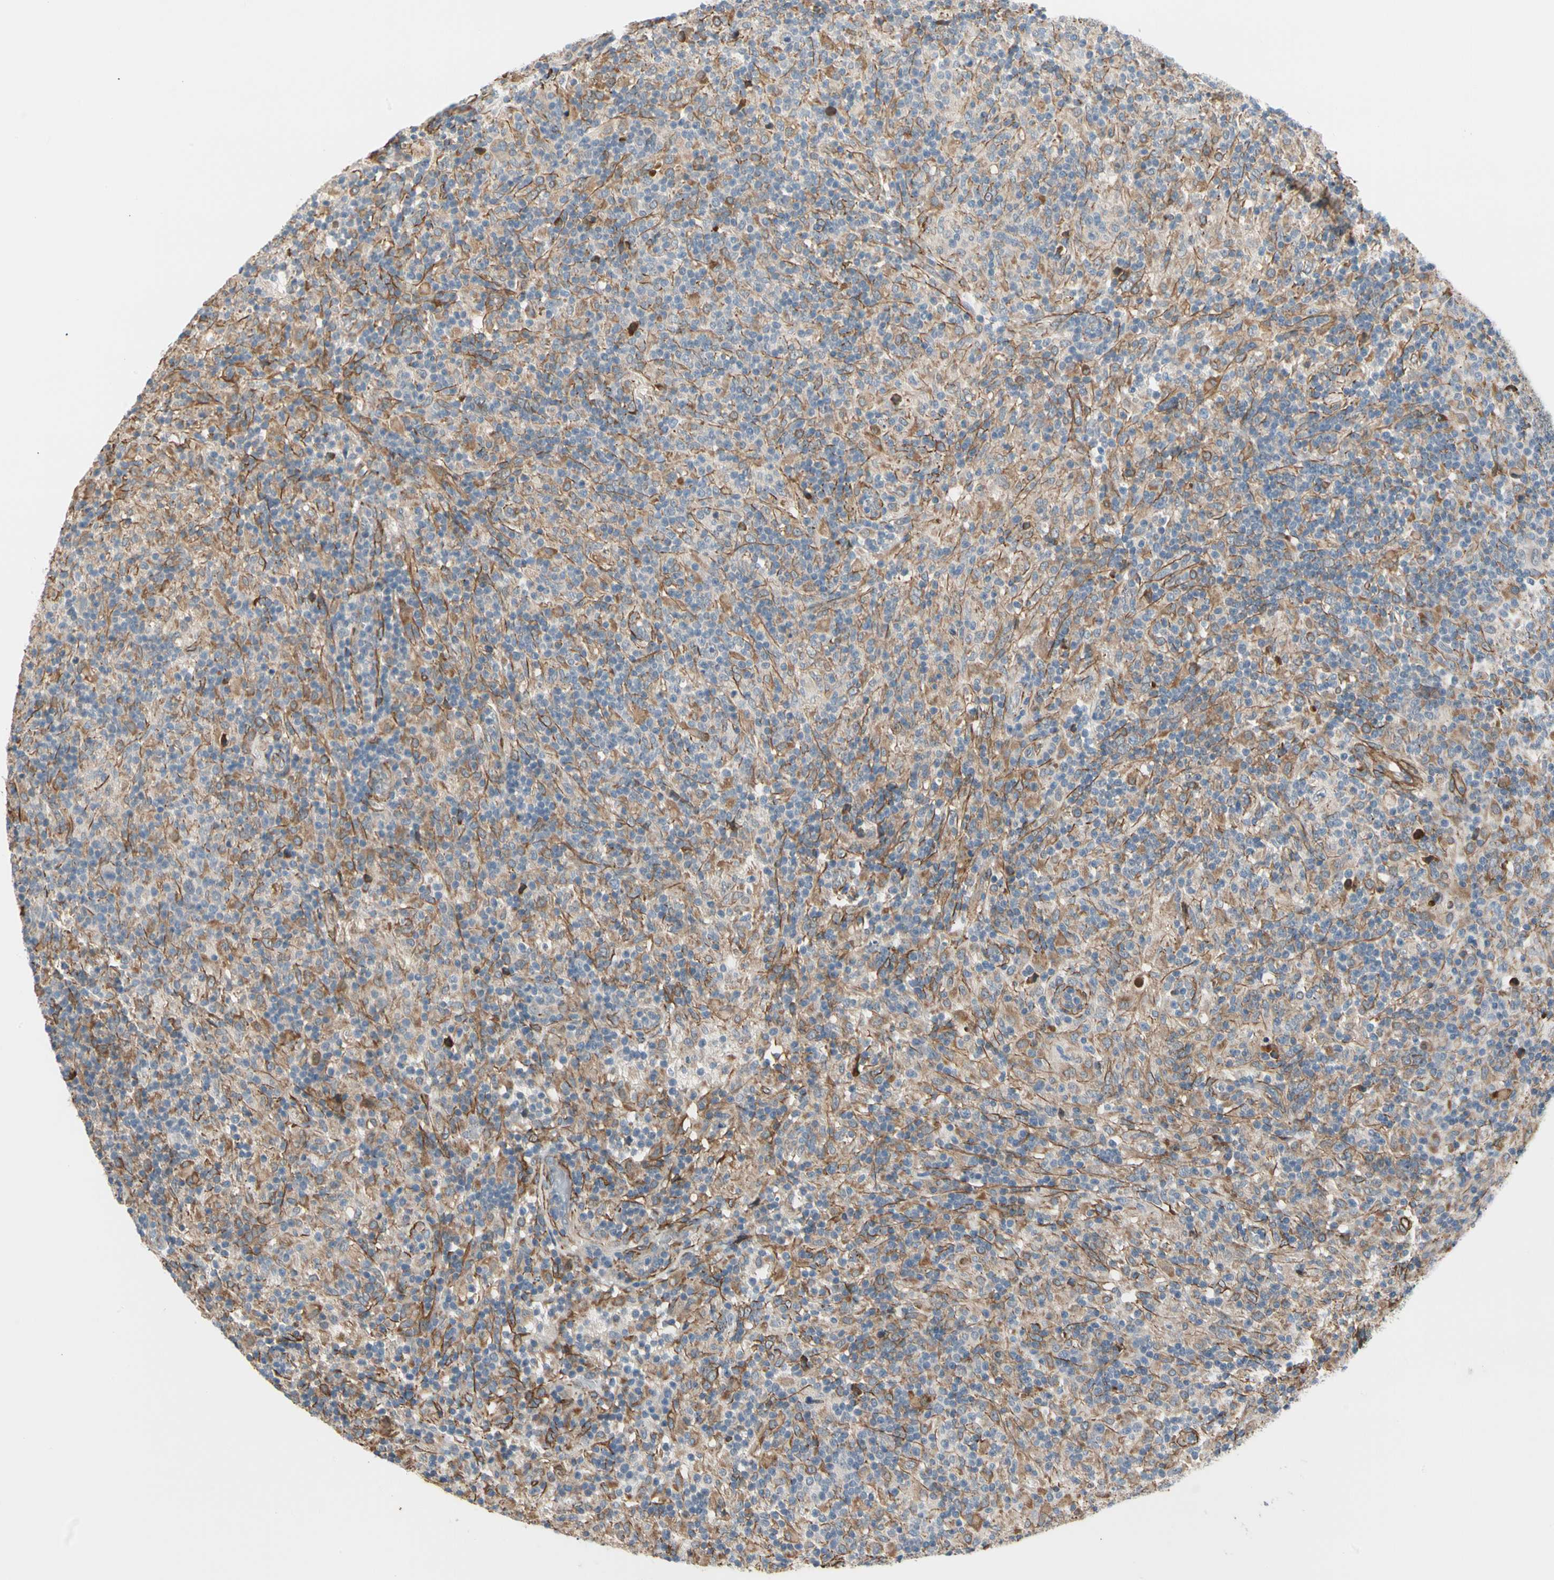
{"staining": {"intensity": "negative", "quantity": "none", "location": "none"}, "tissue": "lymphoma", "cell_type": "Tumor cells", "image_type": "cancer", "snomed": [{"axis": "morphology", "description": "Hodgkin's disease, NOS"}, {"axis": "topography", "description": "Lymph node"}], "caption": "This is a photomicrograph of IHC staining of Hodgkin's disease, which shows no positivity in tumor cells.", "gene": "LIMK2", "patient": {"sex": "male", "age": 70}}